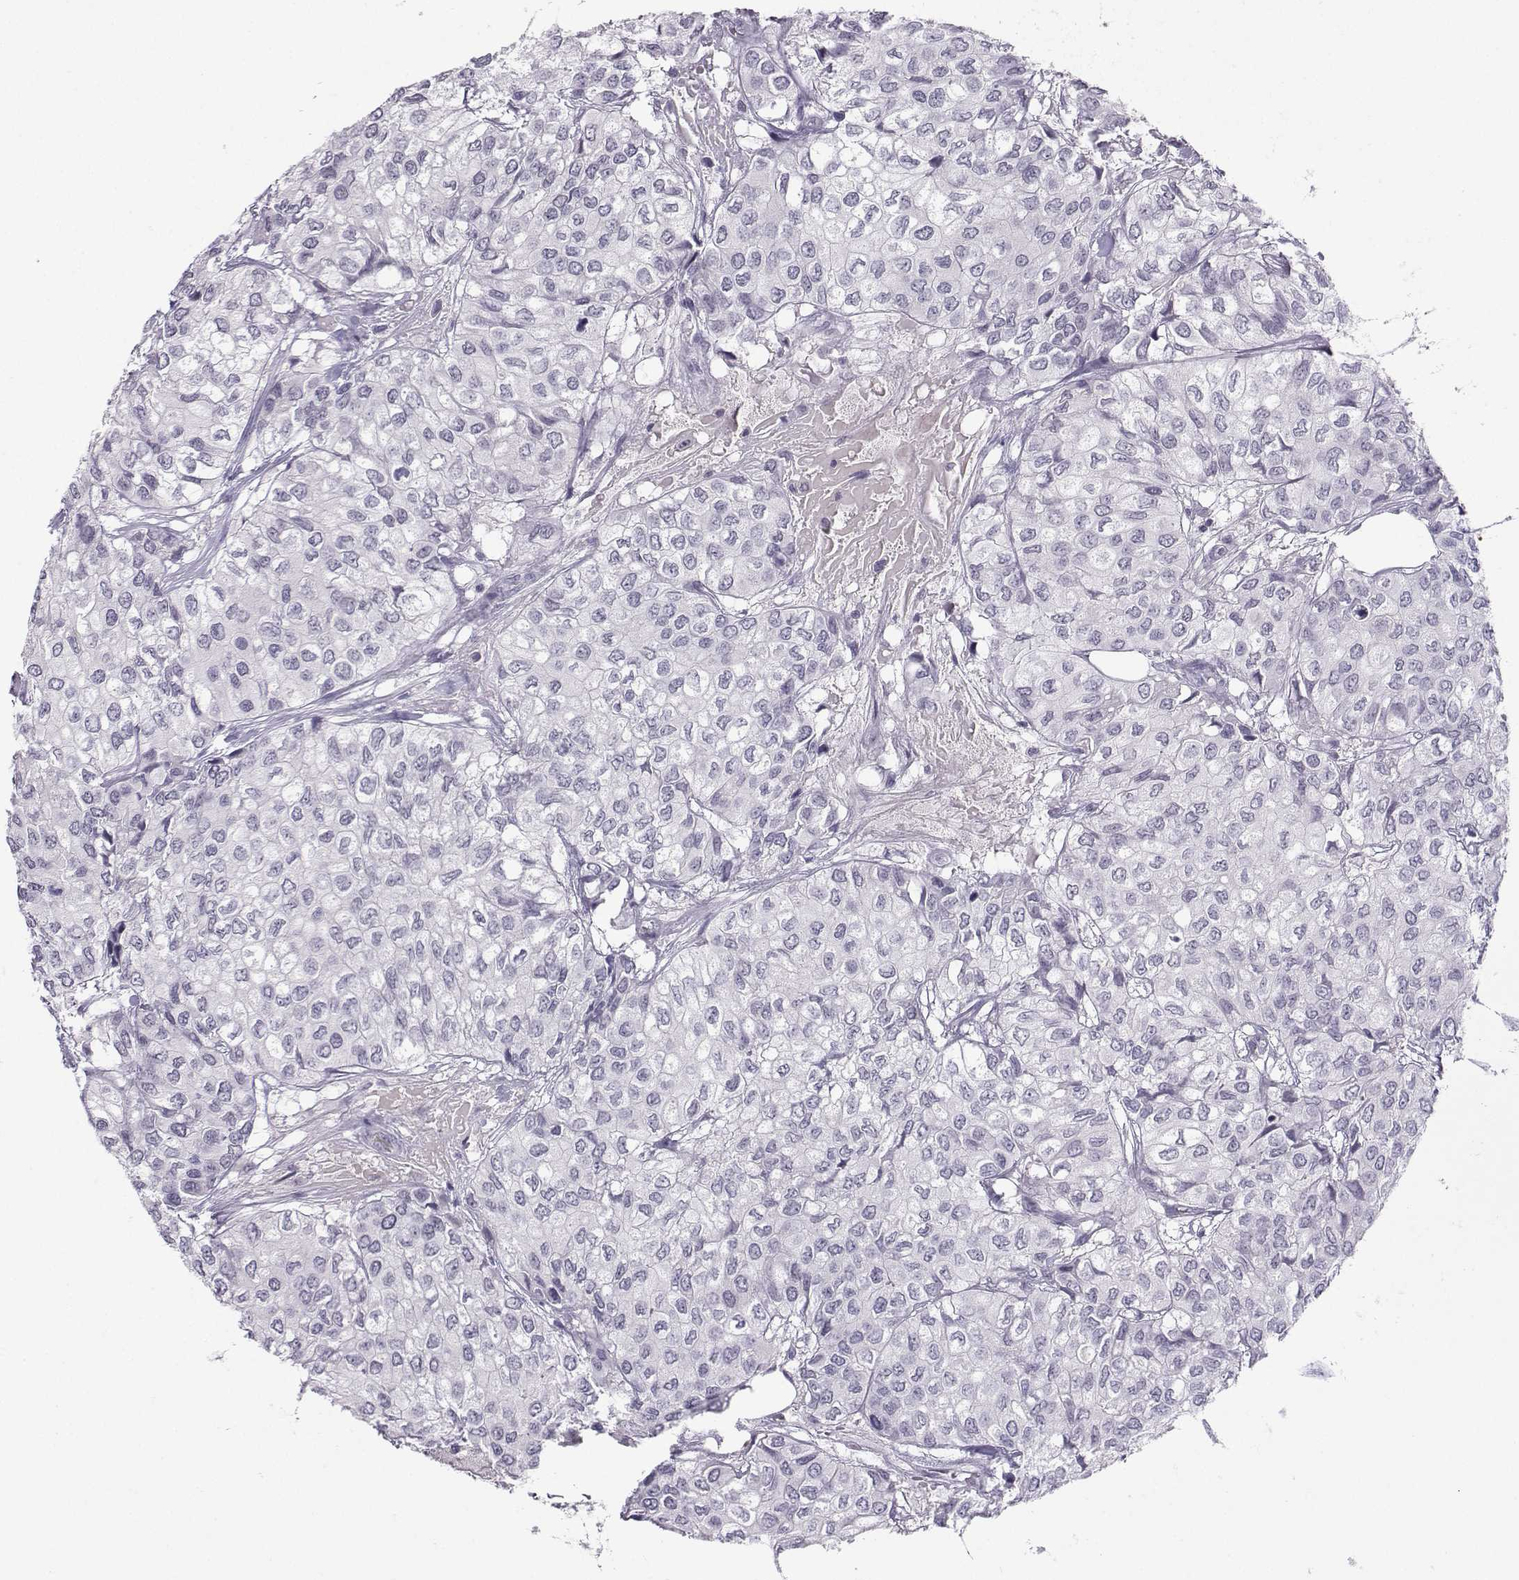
{"staining": {"intensity": "negative", "quantity": "none", "location": "none"}, "tissue": "urothelial cancer", "cell_type": "Tumor cells", "image_type": "cancer", "snomed": [{"axis": "morphology", "description": "Urothelial carcinoma, High grade"}, {"axis": "topography", "description": "Urinary bladder"}], "caption": "Immunohistochemistry (IHC) image of high-grade urothelial carcinoma stained for a protein (brown), which reveals no expression in tumor cells.", "gene": "LHX1", "patient": {"sex": "male", "age": 73}}